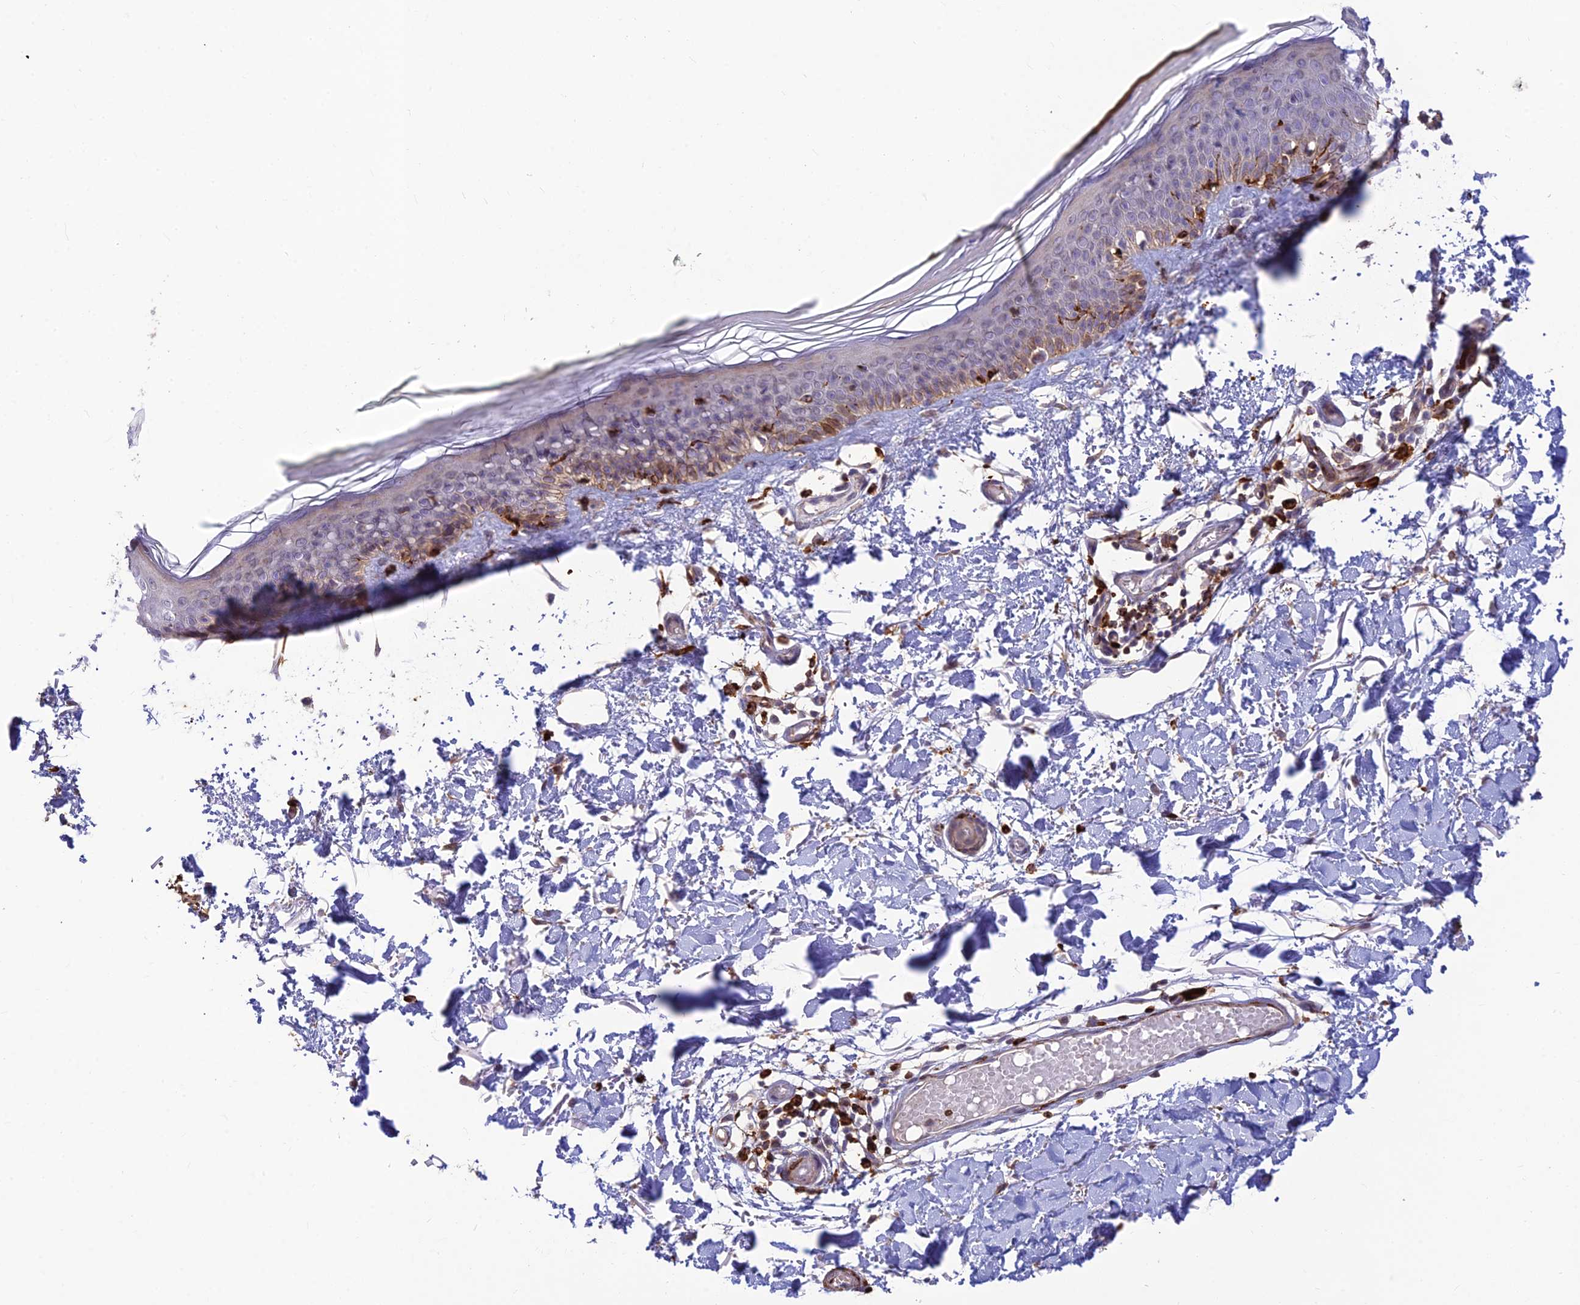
{"staining": {"intensity": "moderate", "quantity": ">75%", "location": "cytoplasmic/membranous"}, "tissue": "skin", "cell_type": "Fibroblasts", "image_type": "normal", "snomed": [{"axis": "morphology", "description": "Normal tissue, NOS"}, {"axis": "topography", "description": "Skin"}], "caption": "Benign skin was stained to show a protein in brown. There is medium levels of moderate cytoplasmic/membranous expression in approximately >75% of fibroblasts. (IHC, brightfield microscopy, high magnification).", "gene": "ASPDH", "patient": {"sex": "male", "age": 62}}